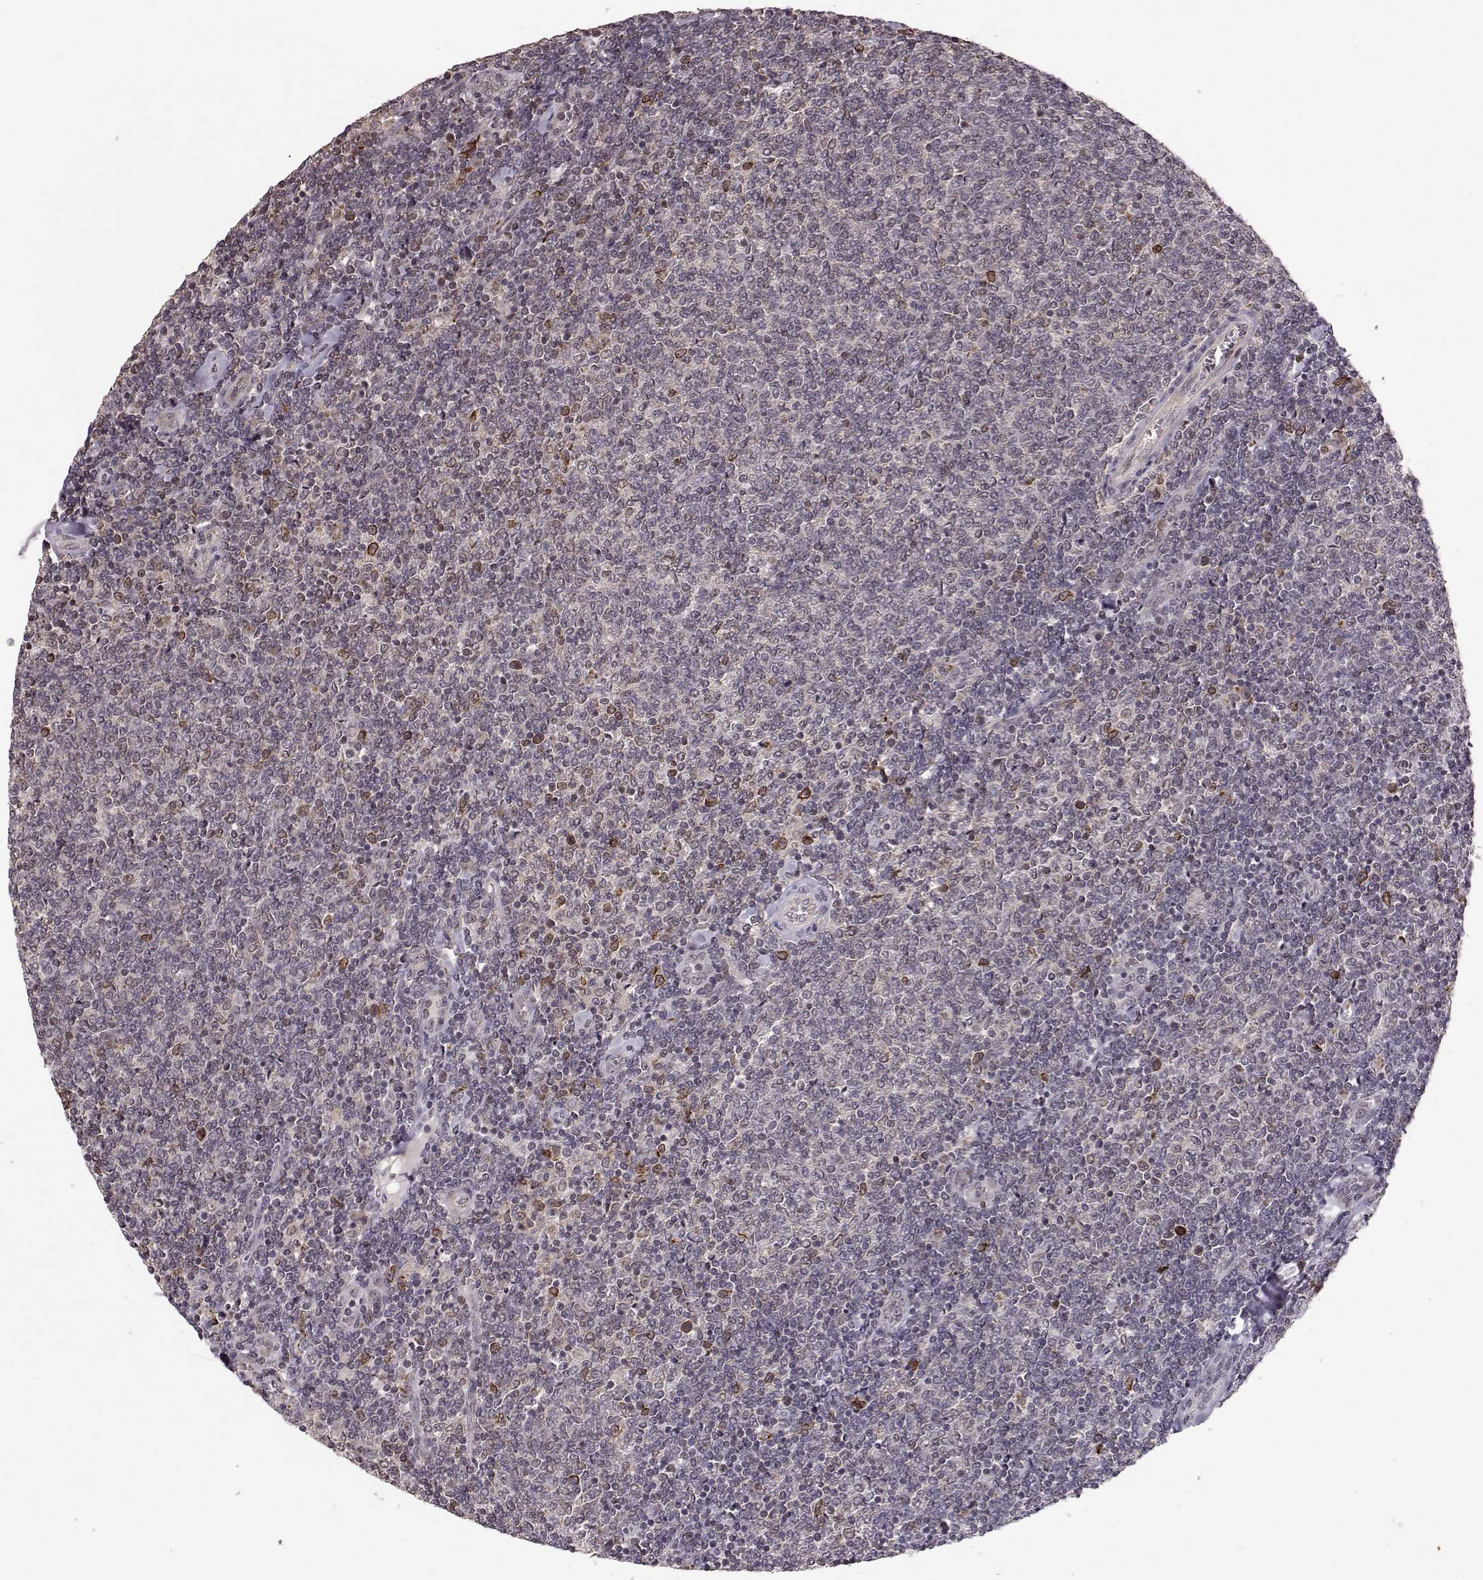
{"staining": {"intensity": "negative", "quantity": "none", "location": "none"}, "tissue": "lymphoma", "cell_type": "Tumor cells", "image_type": "cancer", "snomed": [{"axis": "morphology", "description": "Malignant lymphoma, non-Hodgkin's type, Low grade"}, {"axis": "topography", "description": "Lymph node"}], "caption": "IHC of human low-grade malignant lymphoma, non-Hodgkin's type demonstrates no expression in tumor cells.", "gene": "ELOVL5", "patient": {"sex": "male", "age": 52}}